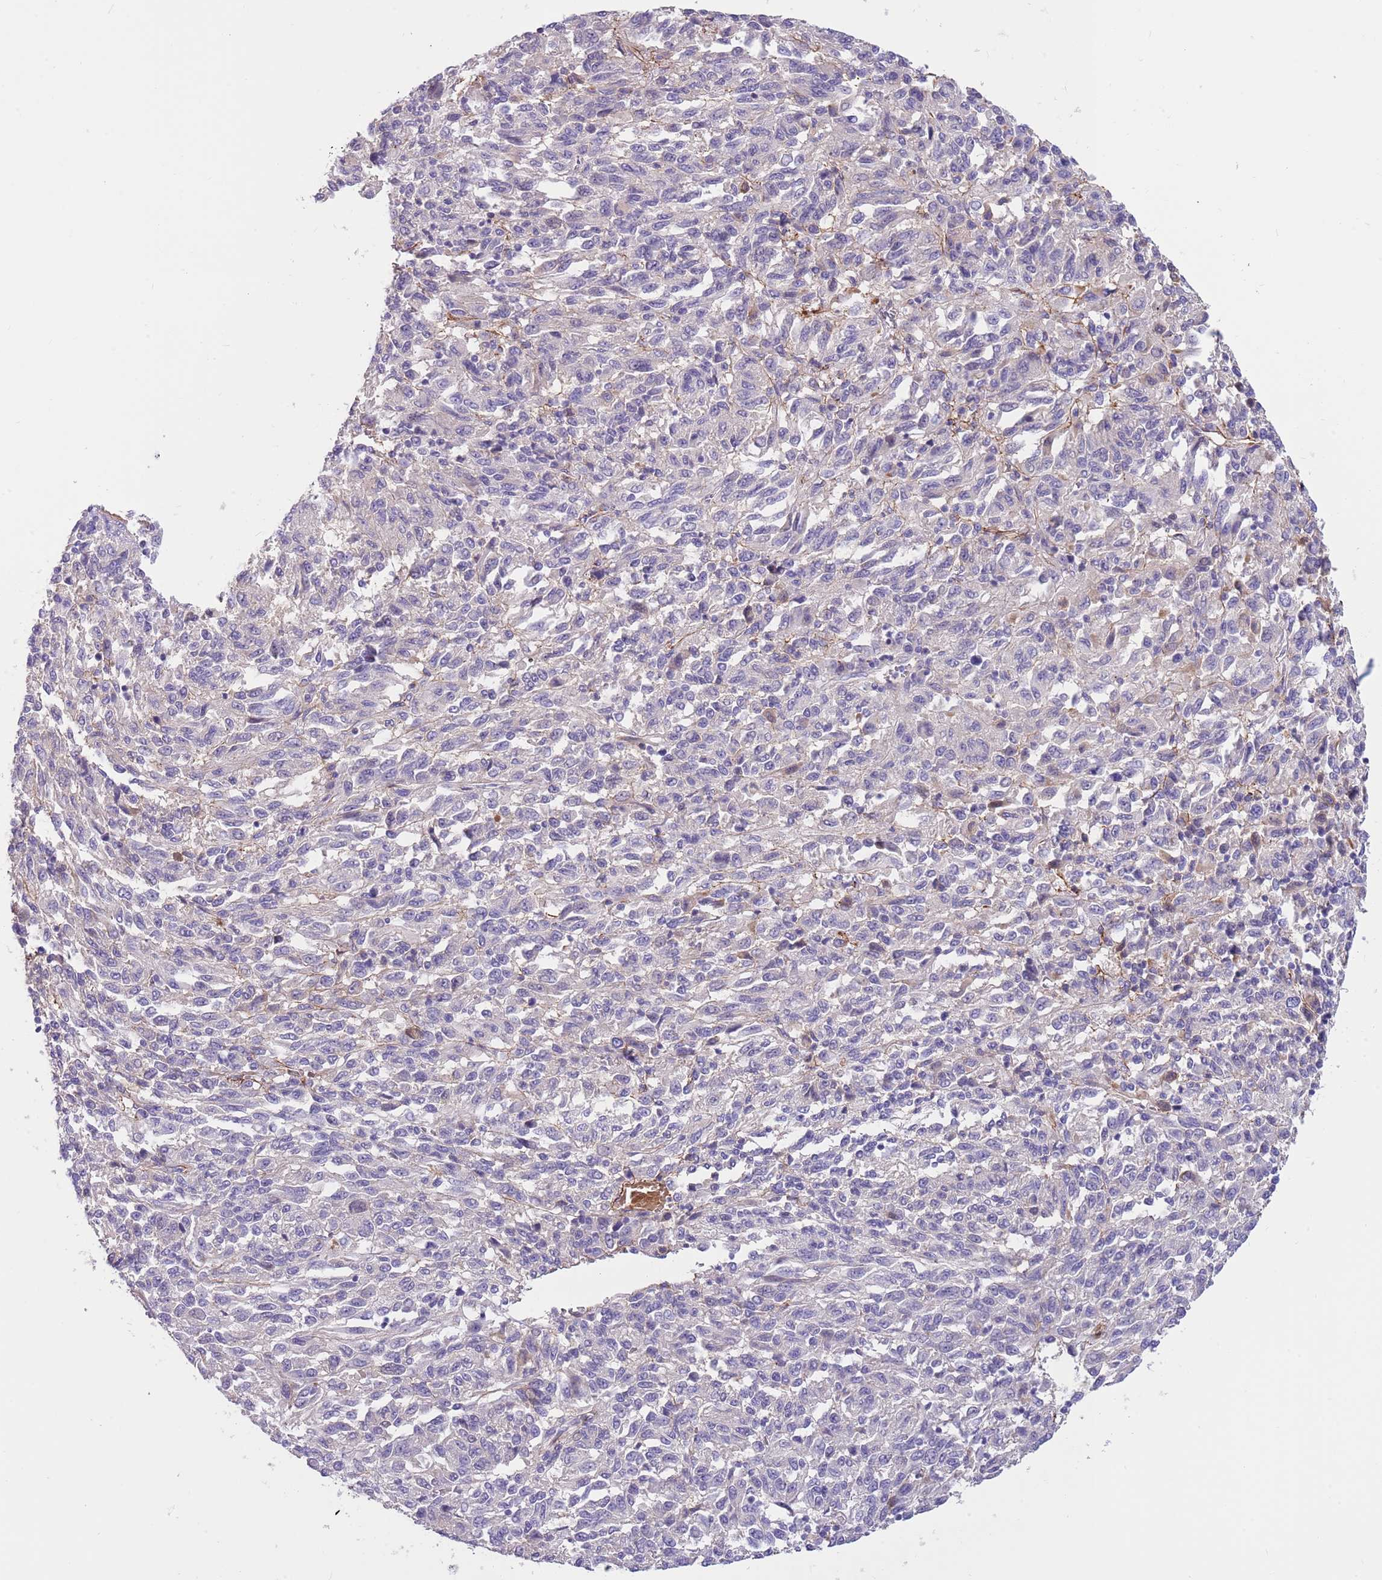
{"staining": {"intensity": "negative", "quantity": "none", "location": "none"}, "tissue": "melanoma", "cell_type": "Tumor cells", "image_type": "cancer", "snomed": [{"axis": "morphology", "description": "Malignant melanoma, Metastatic site"}, {"axis": "topography", "description": "Lung"}], "caption": "This is a micrograph of immunohistochemistry (IHC) staining of melanoma, which shows no expression in tumor cells.", "gene": "LEPROTL1", "patient": {"sex": "male", "age": 64}}